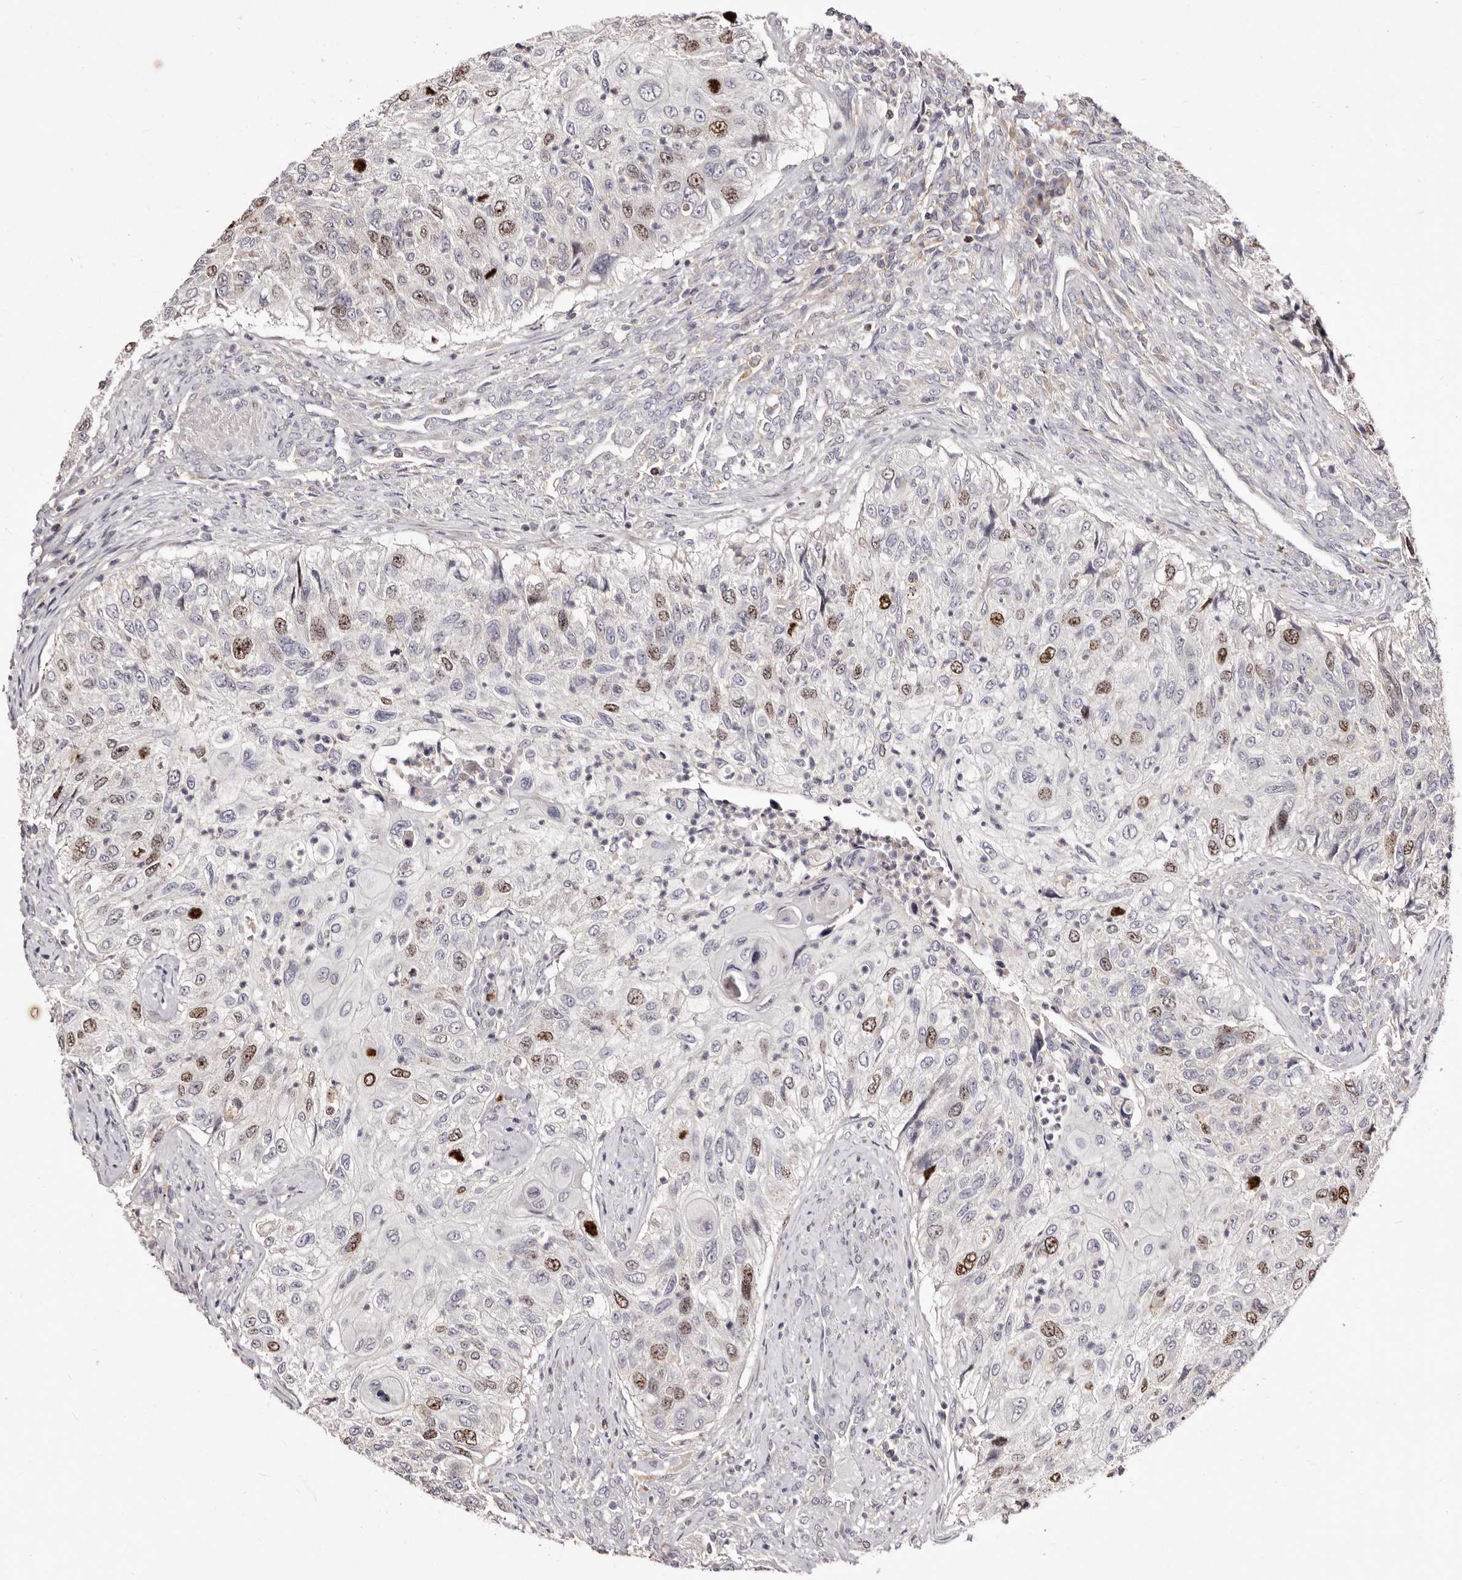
{"staining": {"intensity": "moderate", "quantity": "25%-75%", "location": "nuclear"}, "tissue": "urothelial cancer", "cell_type": "Tumor cells", "image_type": "cancer", "snomed": [{"axis": "morphology", "description": "Urothelial carcinoma, High grade"}, {"axis": "topography", "description": "Urinary bladder"}], "caption": "This is an image of IHC staining of urothelial carcinoma (high-grade), which shows moderate positivity in the nuclear of tumor cells.", "gene": "CDCA8", "patient": {"sex": "female", "age": 60}}